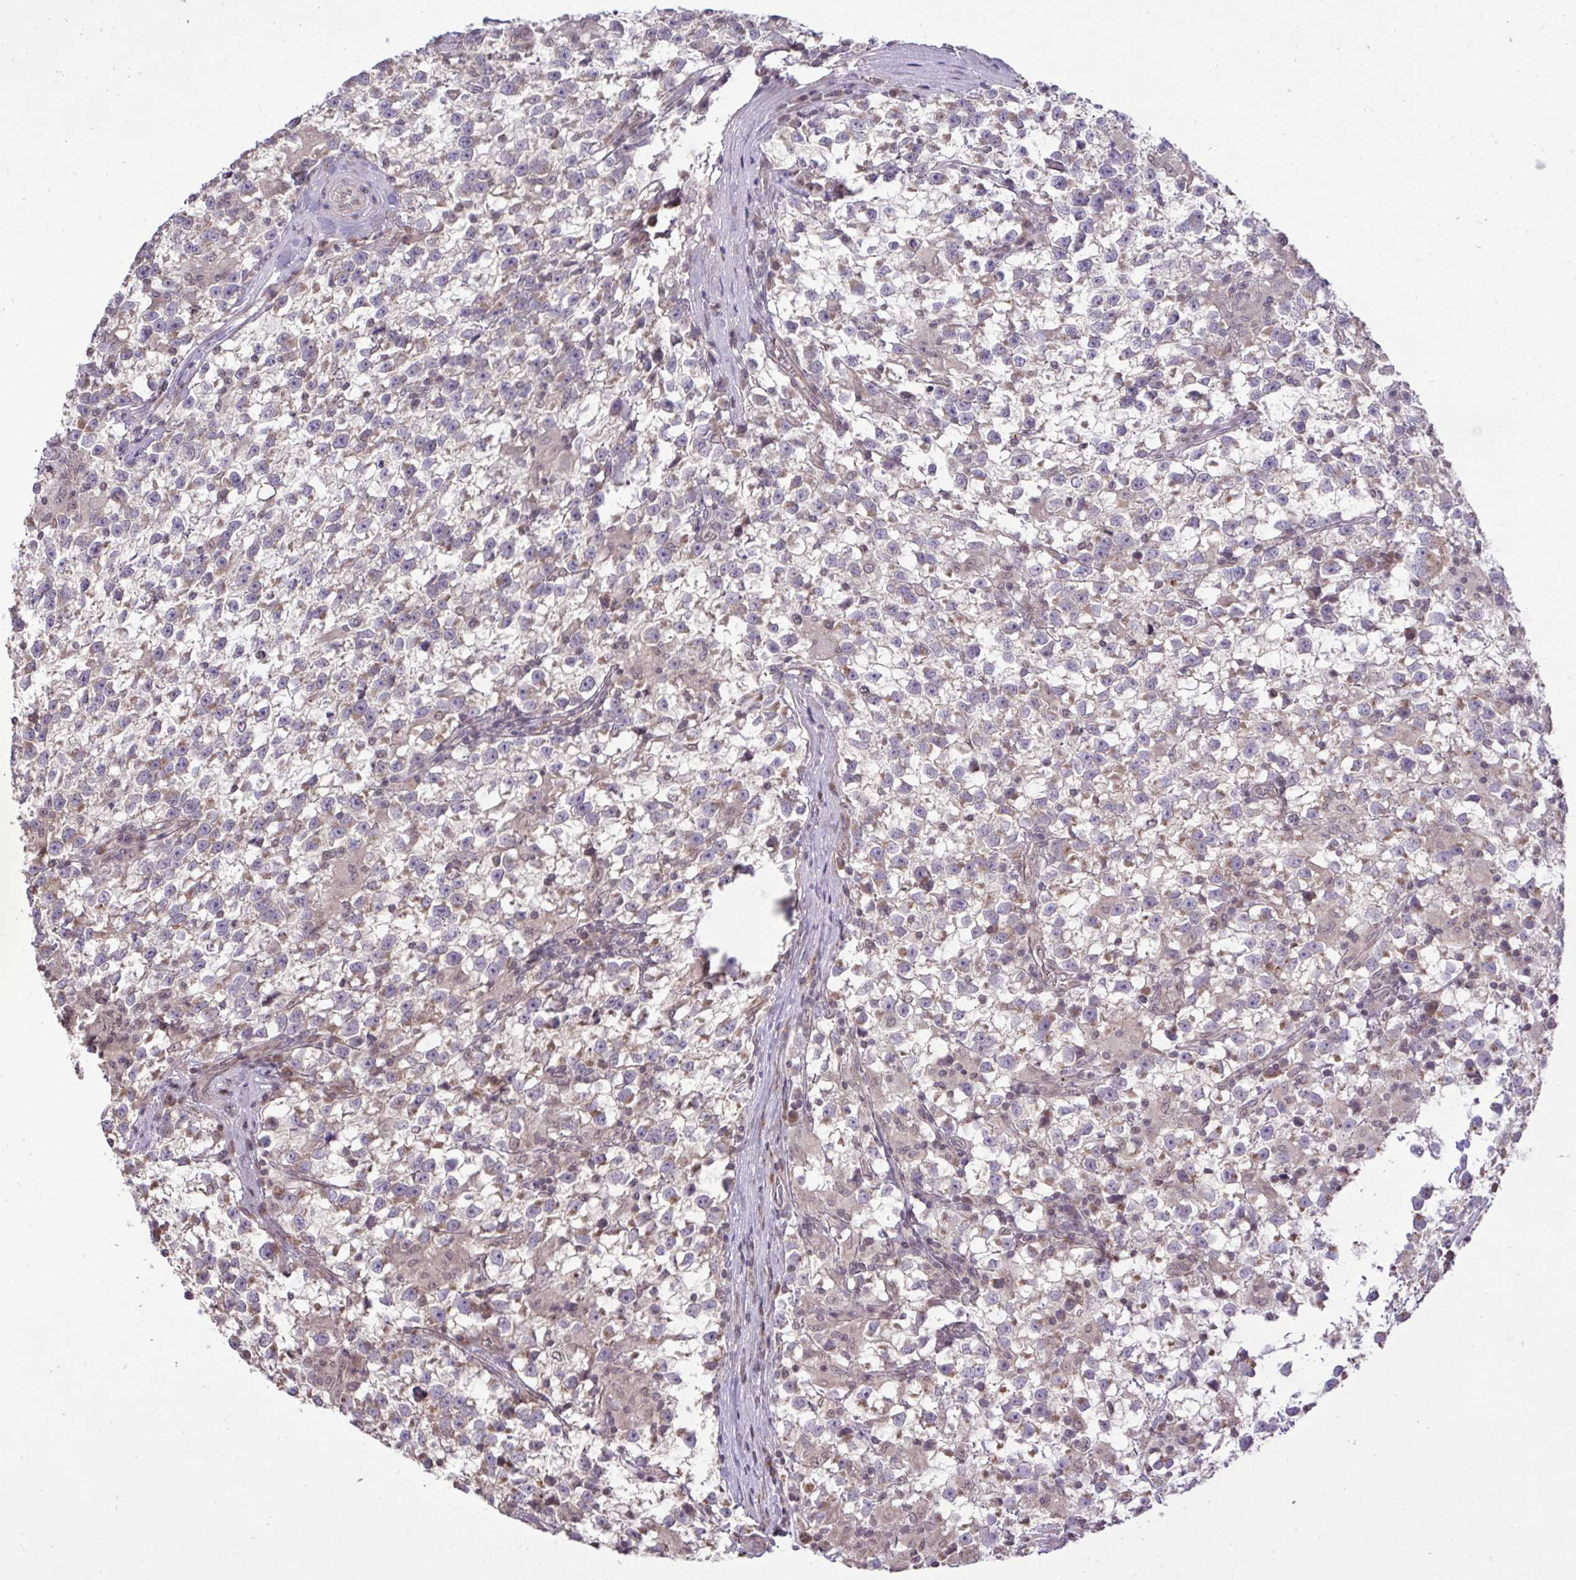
{"staining": {"intensity": "moderate", "quantity": "25%-75%", "location": "cytoplasmic/membranous"}, "tissue": "testis cancer", "cell_type": "Tumor cells", "image_type": "cancer", "snomed": [{"axis": "morphology", "description": "Seminoma, NOS"}, {"axis": "topography", "description": "Testis"}], "caption": "Testis seminoma was stained to show a protein in brown. There is medium levels of moderate cytoplasmic/membranous positivity in approximately 25%-75% of tumor cells.", "gene": "CYP20A1", "patient": {"sex": "male", "age": 31}}